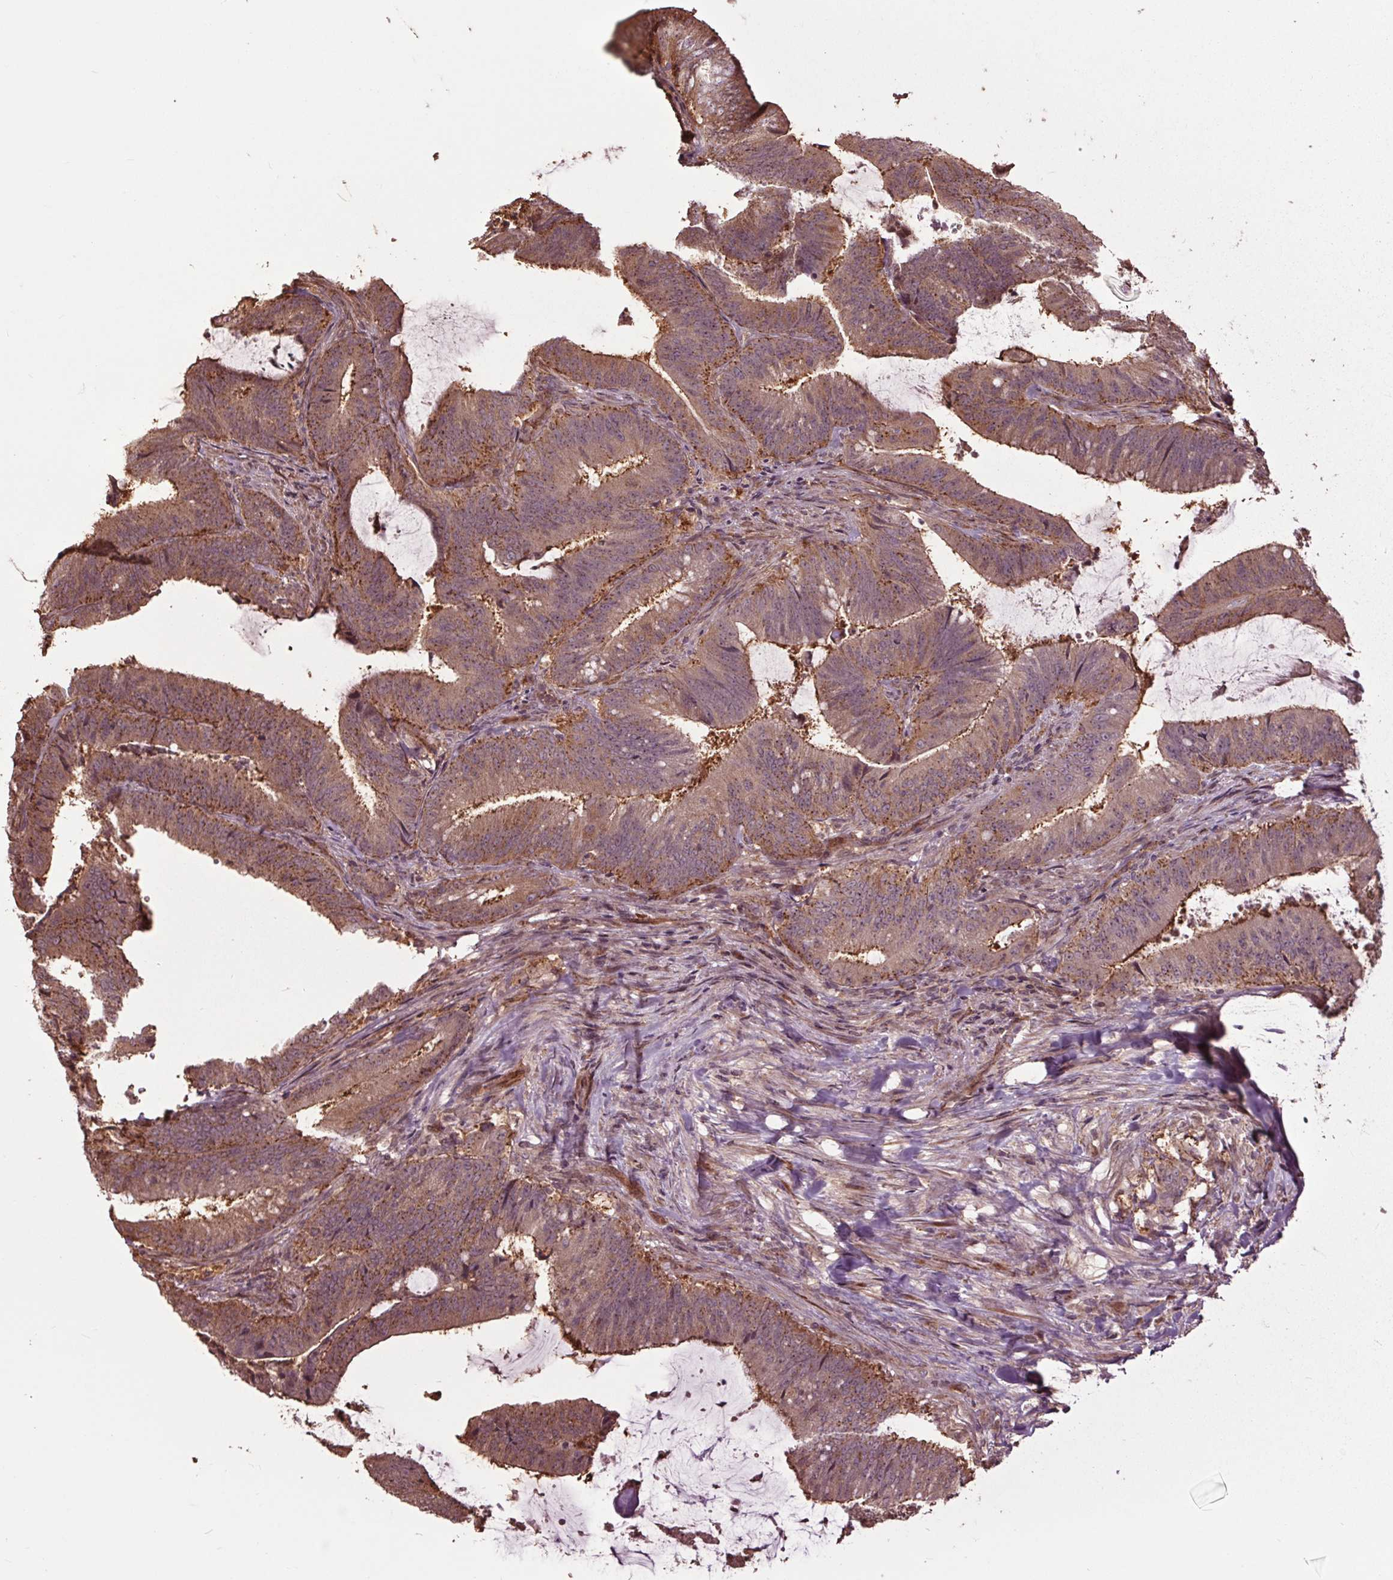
{"staining": {"intensity": "moderate", "quantity": ">75%", "location": "cytoplasmic/membranous"}, "tissue": "colorectal cancer", "cell_type": "Tumor cells", "image_type": "cancer", "snomed": [{"axis": "morphology", "description": "Adenocarcinoma, NOS"}, {"axis": "topography", "description": "Colon"}], "caption": "IHC photomicrograph of human colorectal adenocarcinoma stained for a protein (brown), which exhibits medium levels of moderate cytoplasmic/membranous staining in about >75% of tumor cells.", "gene": "CEP95", "patient": {"sex": "female", "age": 43}}